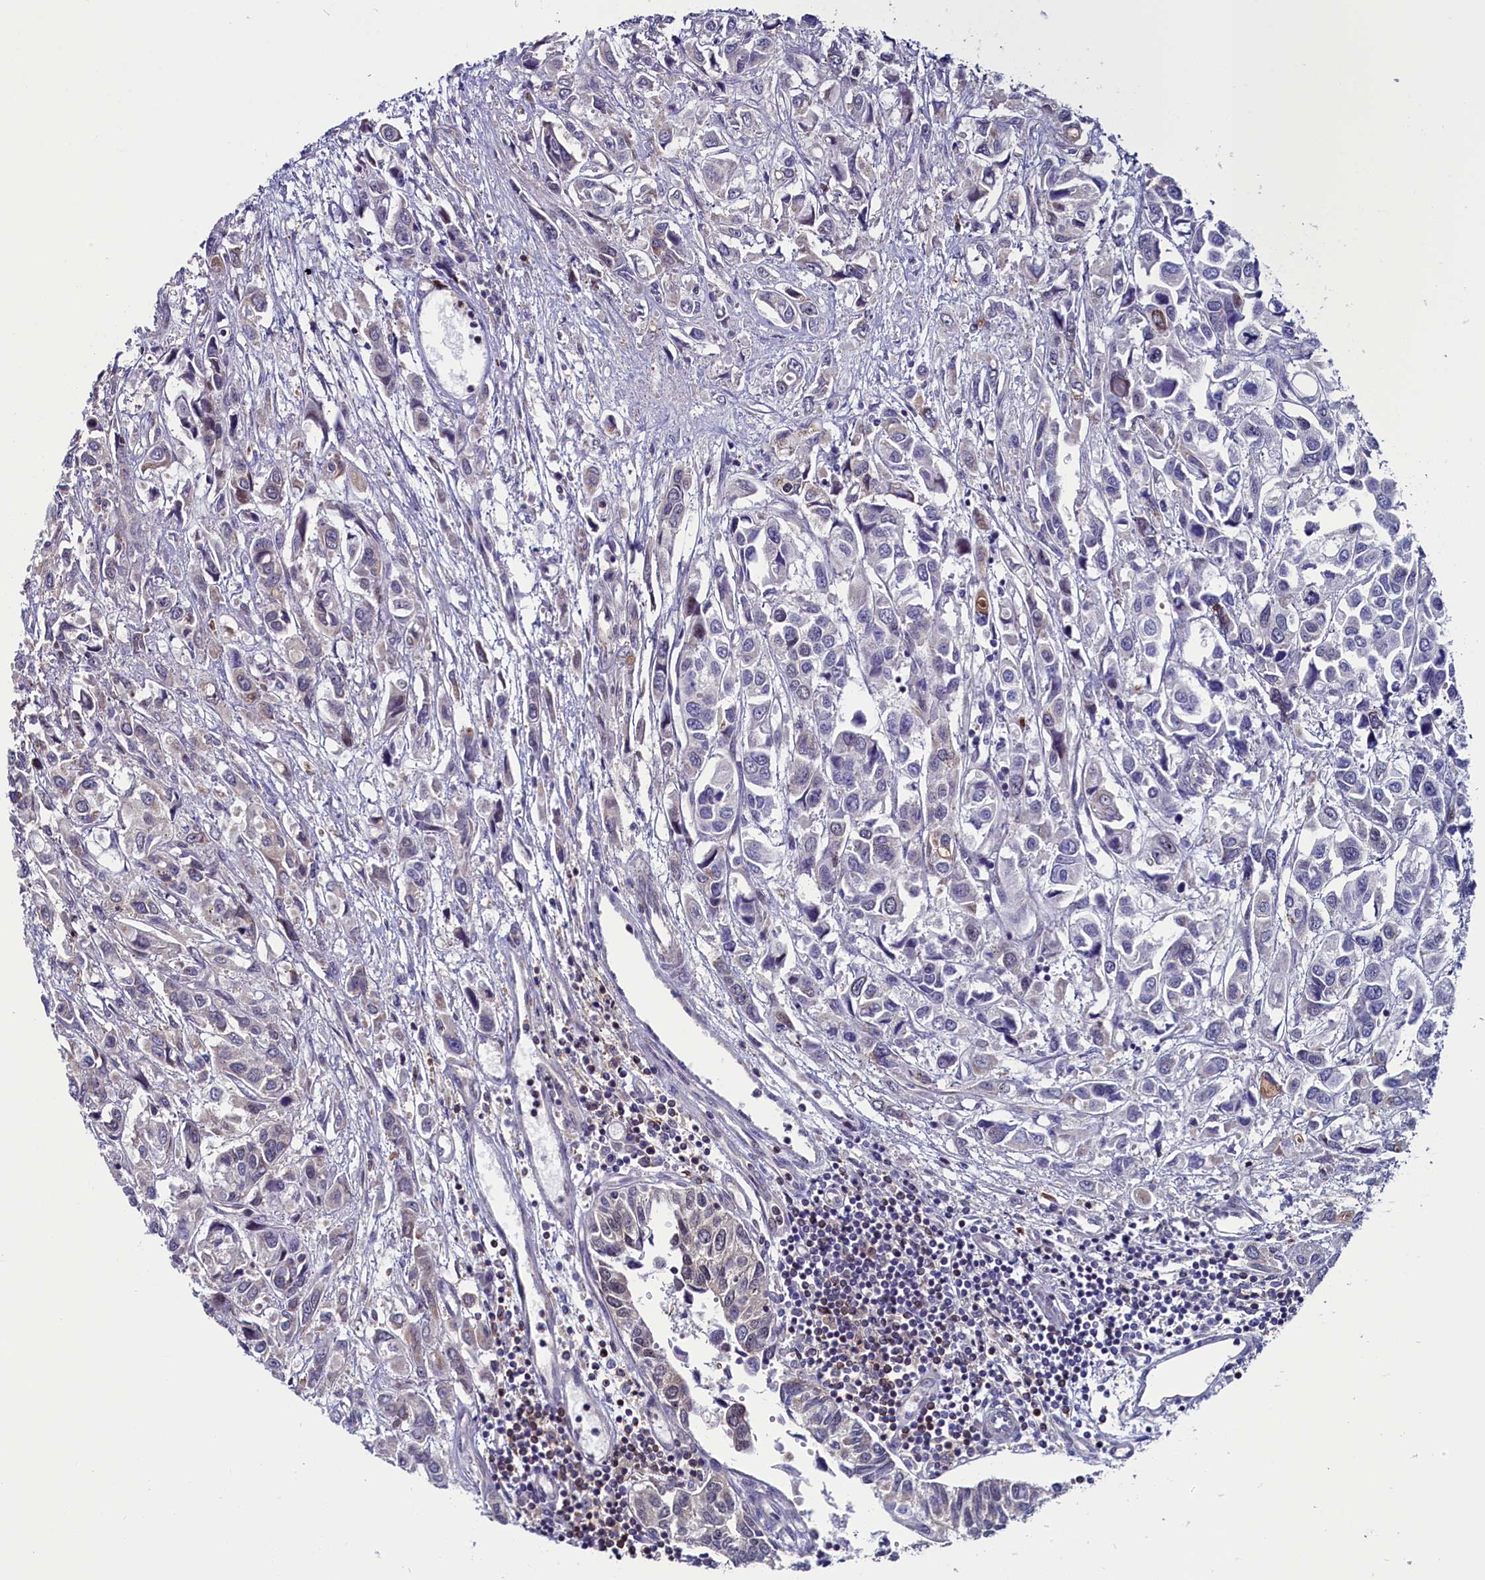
{"staining": {"intensity": "negative", "quantity": "none", "location": "none"}, "tissue": "urothelial cancer", "cell_type": "Tumor cells", "image_type": "cancer", "snomed": [{"axis": "morphology", "description": "Urothelial carcinoma, High grade"}, {"axis": "topography", "description": "Urinary bladder"}], "caption": "This is an IHC histopathology image of human urothelial cancer. There is no expression in tumor cells.", "gene": "CIAPIN1", "patient": {"sex": "male", "age": 67}}